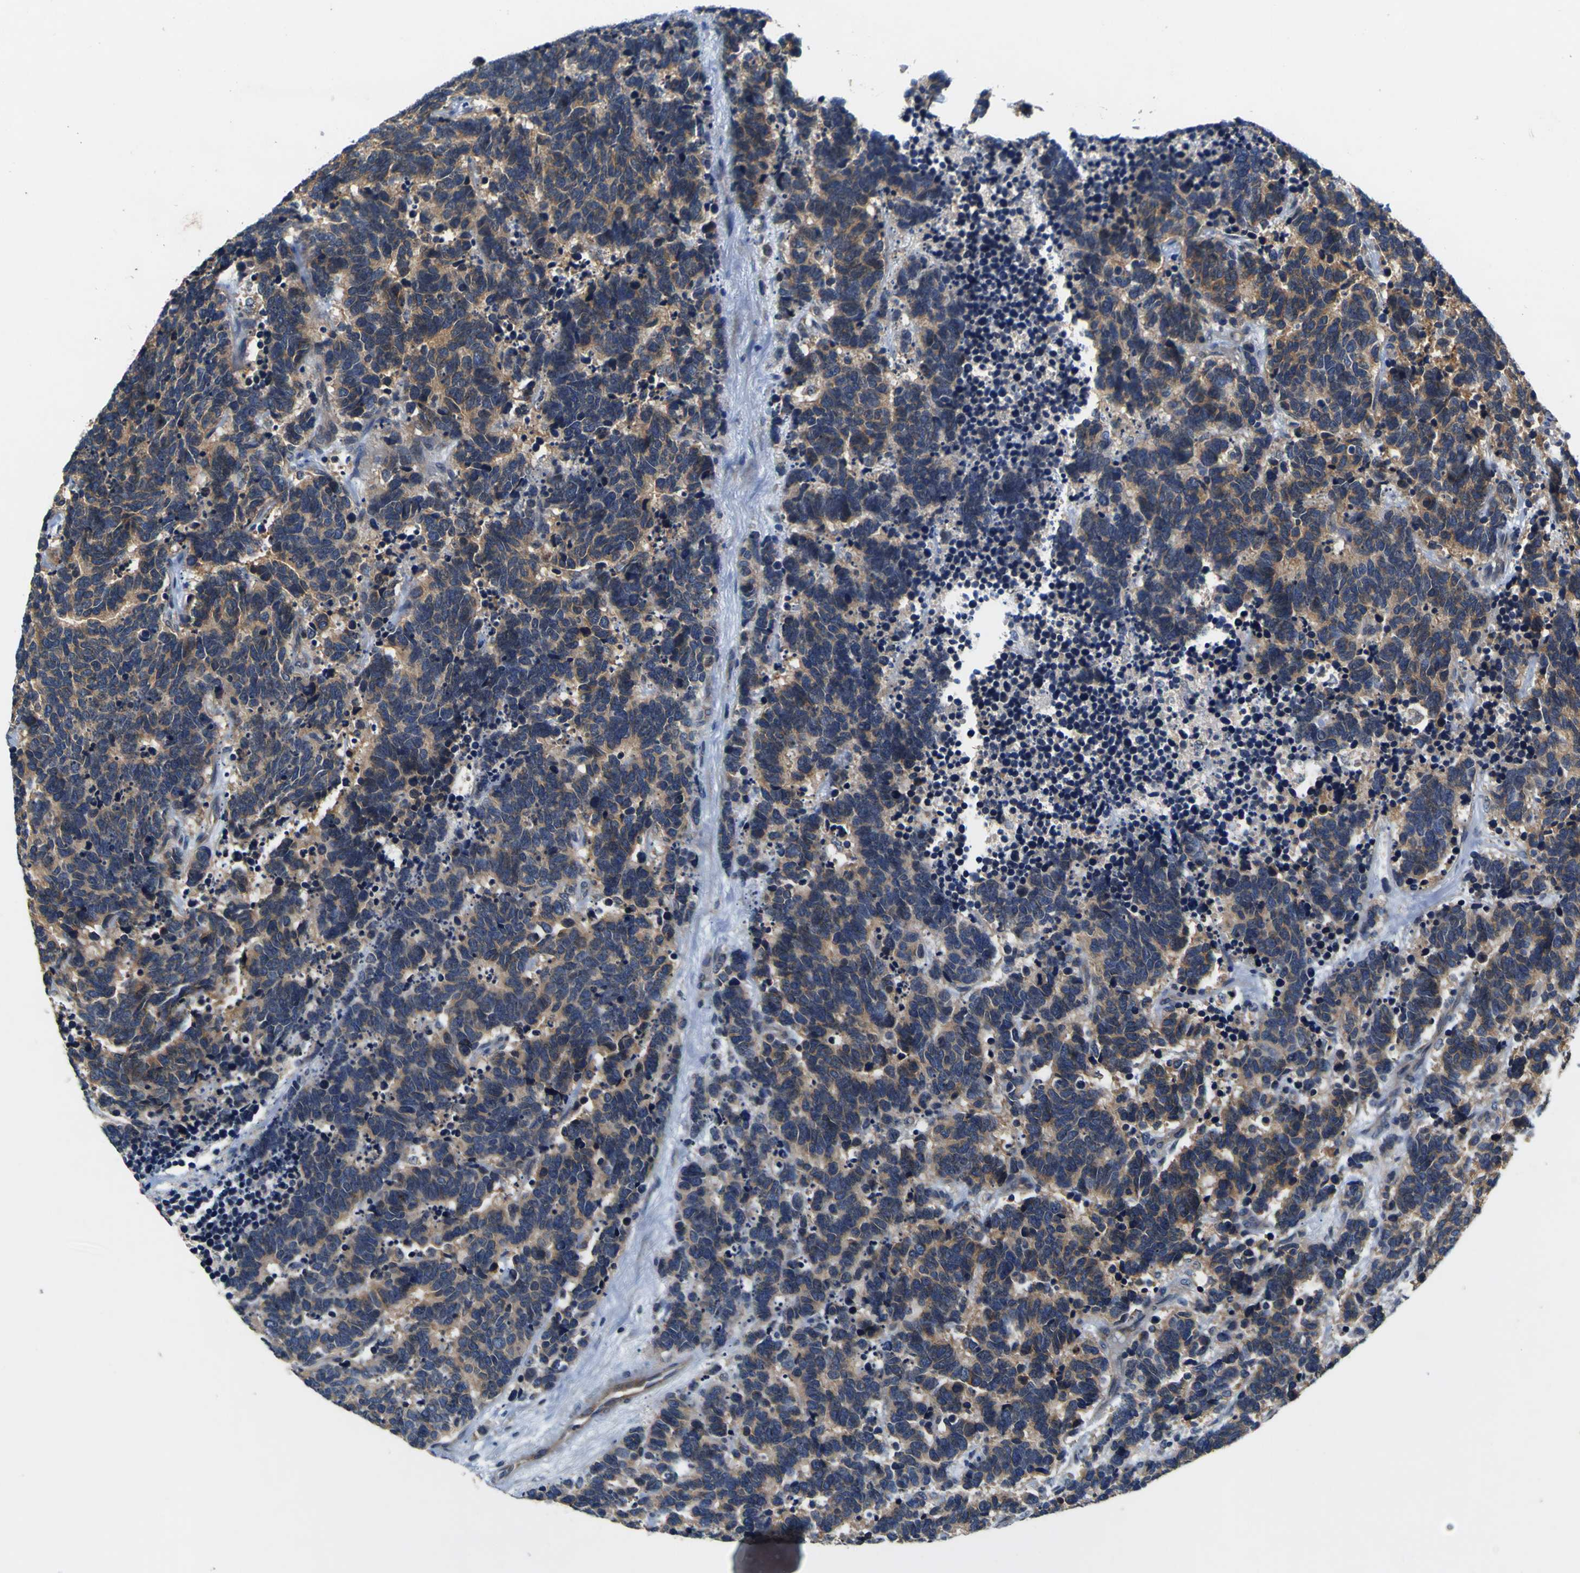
{"staining": {"intensity": "weak", "quantity": ">75%", "location": "cytoplasmic/membranous"}, "tissue": "carcinoid", "cell_type": "Tumor cells", "image_type": "cancer", "snomed": [{"axis": "morphology", "description": "Carcinoma, NOS"}, {"axis": "morphology", "description": "Carcinoid, malignant, NOS"}, {"axis": "topography", "description": "Urinary bladder"}], "caption": "Immunohistochemistry photomicrograph of human carcinoid stained for a protein (brown), which shows low levels of weak cytoplasmic/membranous expression in about >75% of tumor cells.", "gene": "EPHB4", "patient": {"sex": "male", "age": 57}}